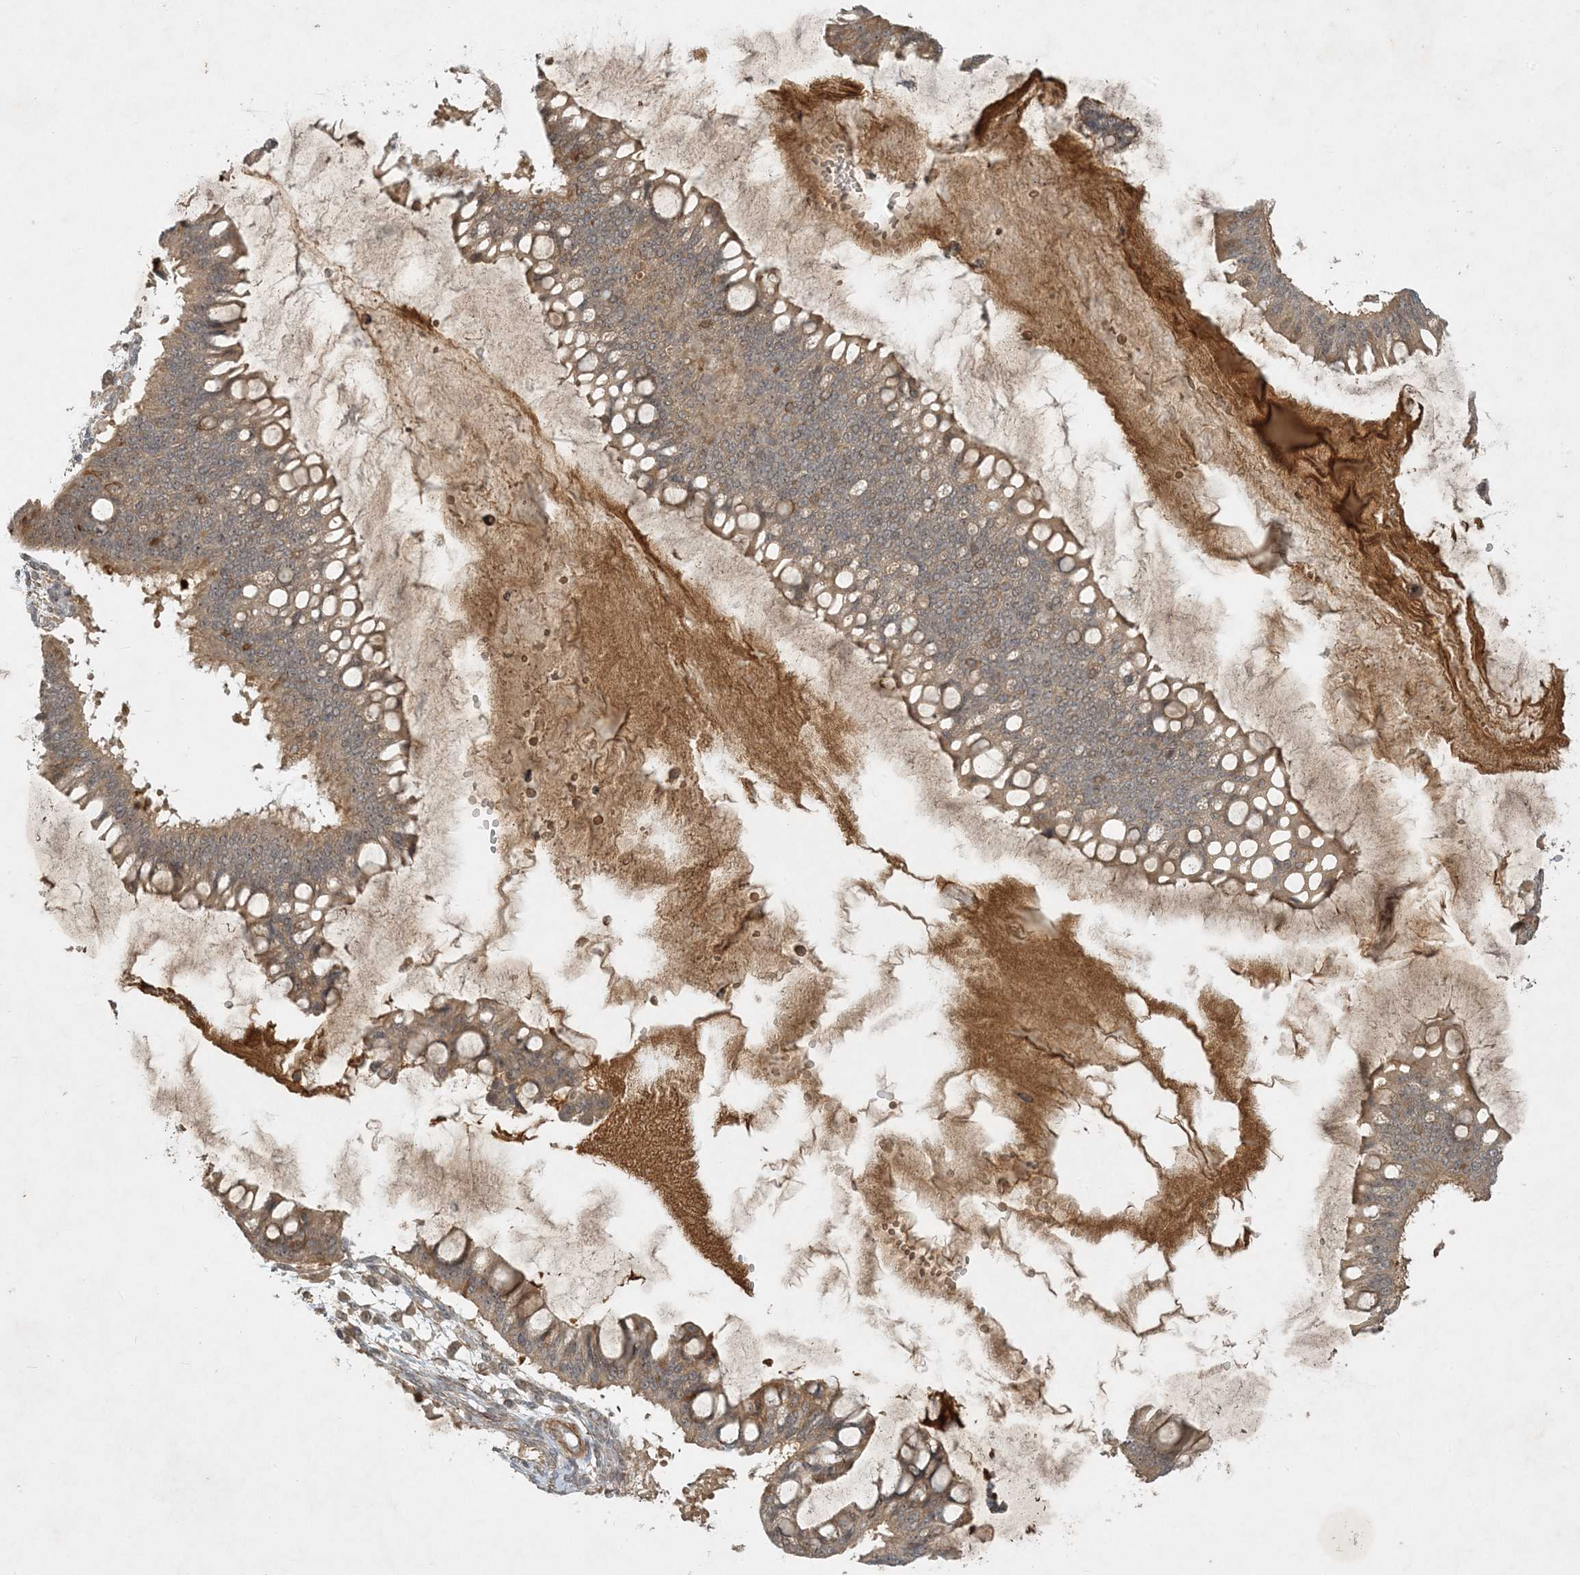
{"staining": {"intensity": "weak", "quantity": ">75%", "location": "cytoplasmic/membranous"}, "tissue": "ovarian cancer", "cell_type": "Tumor cells", "image_type": "cancer", "snomed": [{"axis": "morphology", "description": "Cystadenocarcinoma, mucinous, NOS"}, {"axis": "topography", "description": "Ovary"}], "caption": "Human mucinous cystadenocarcinoma (ovarian) stained with a protein marker shows weak staining in tumor cells.", "gene": "ZCCHC4", "patient": {"sex": "female", "age": 73}}